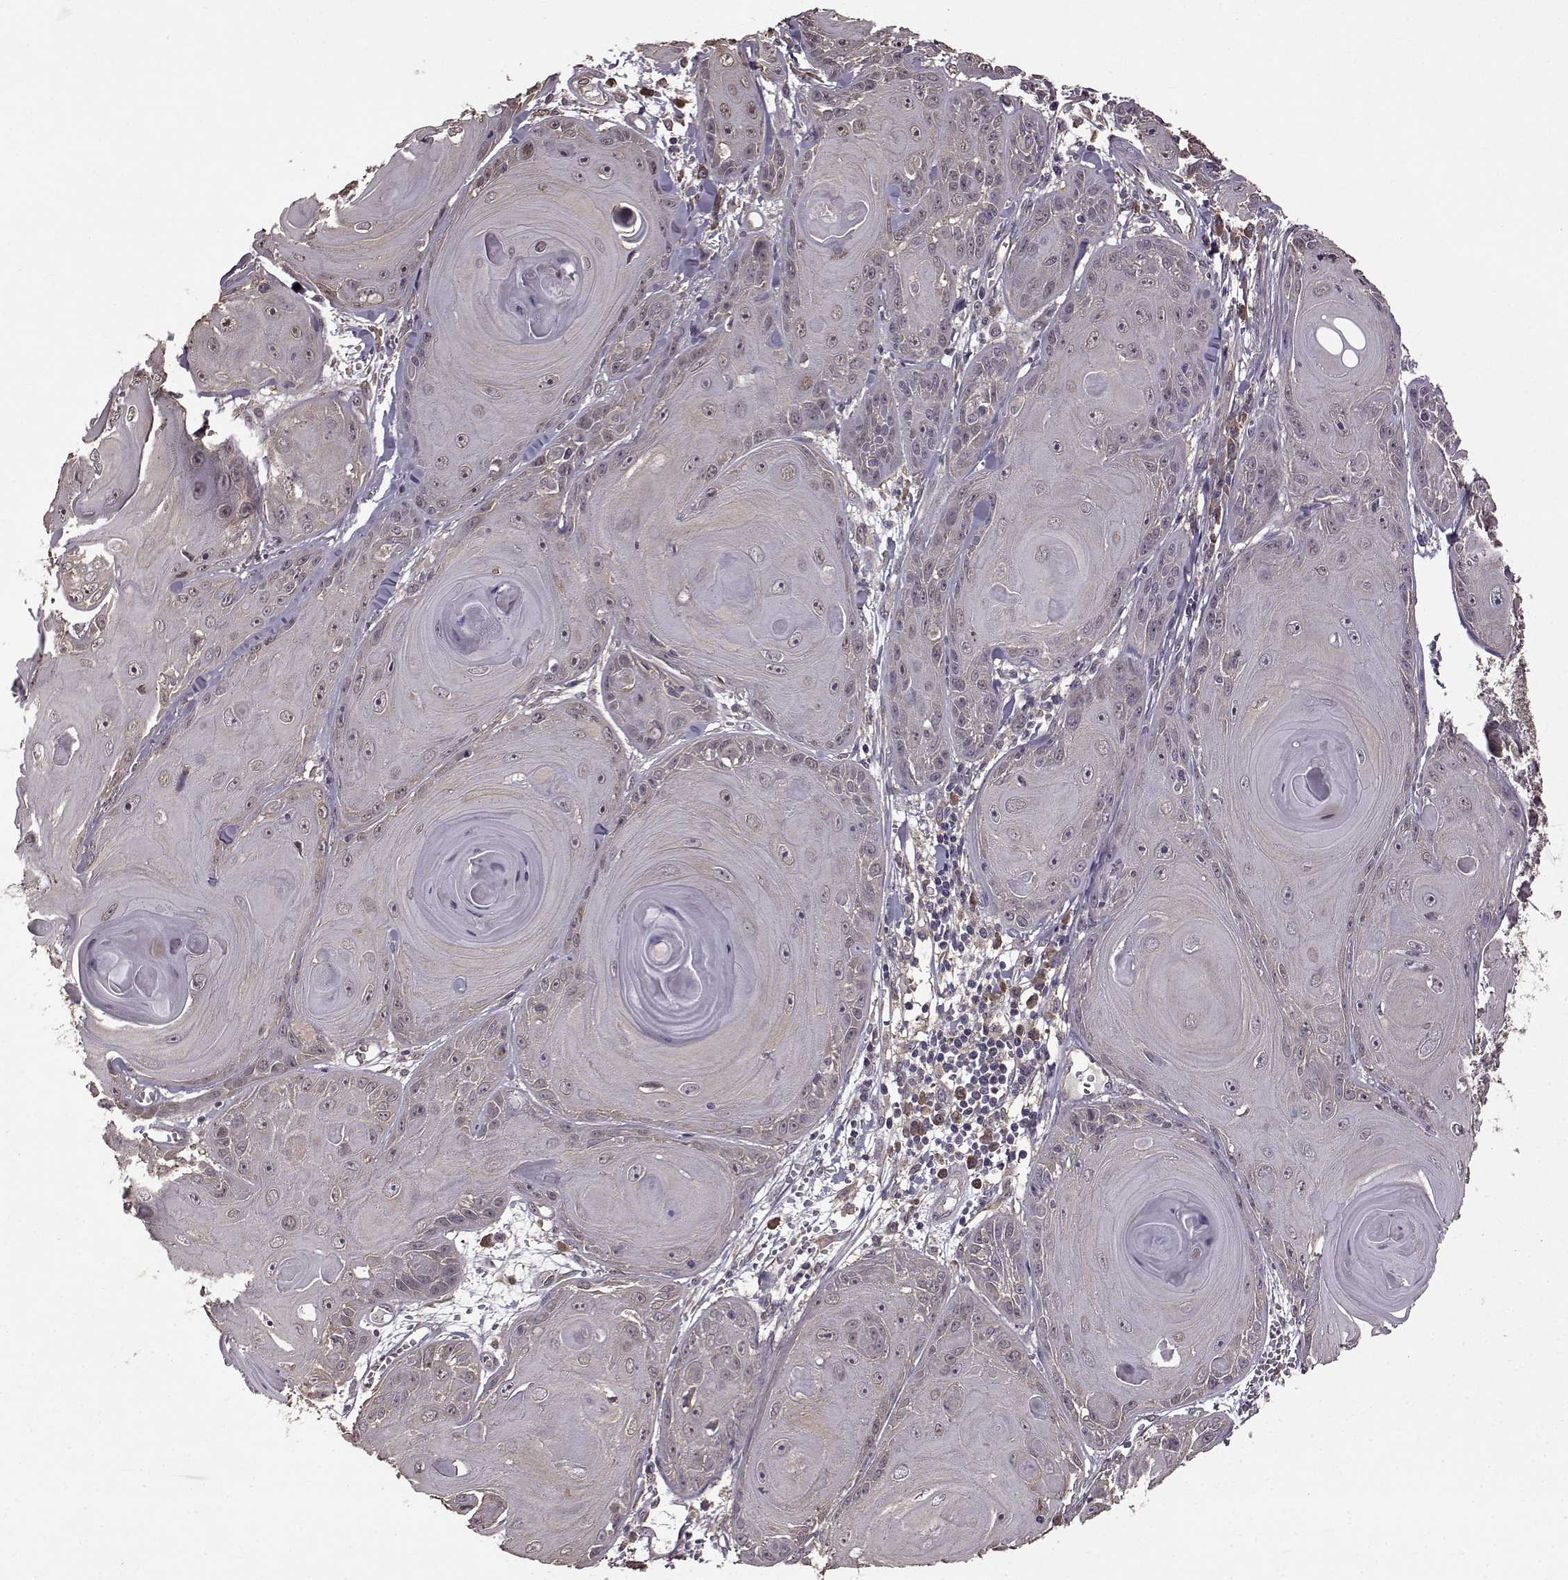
{"staining": {"intensity": "negative", "quantity": "none", "location": "none"}, "tissue": "skin cancer", "cell_type": "Tumor cells", "image_type": "cancer", "snomed": [{"axis": "morphology", "description": "Squamous cell carcinoma, NOS"}, {"axis": "topography", "description": "Skin"}, {"axis": "topography", "description": "Vulva"}], "caption": "Tumor cells are negative for brown protein staining in skin cancer.", "gene": "NME1-NME2", "patient": {"sex": "female", "age": 85}}